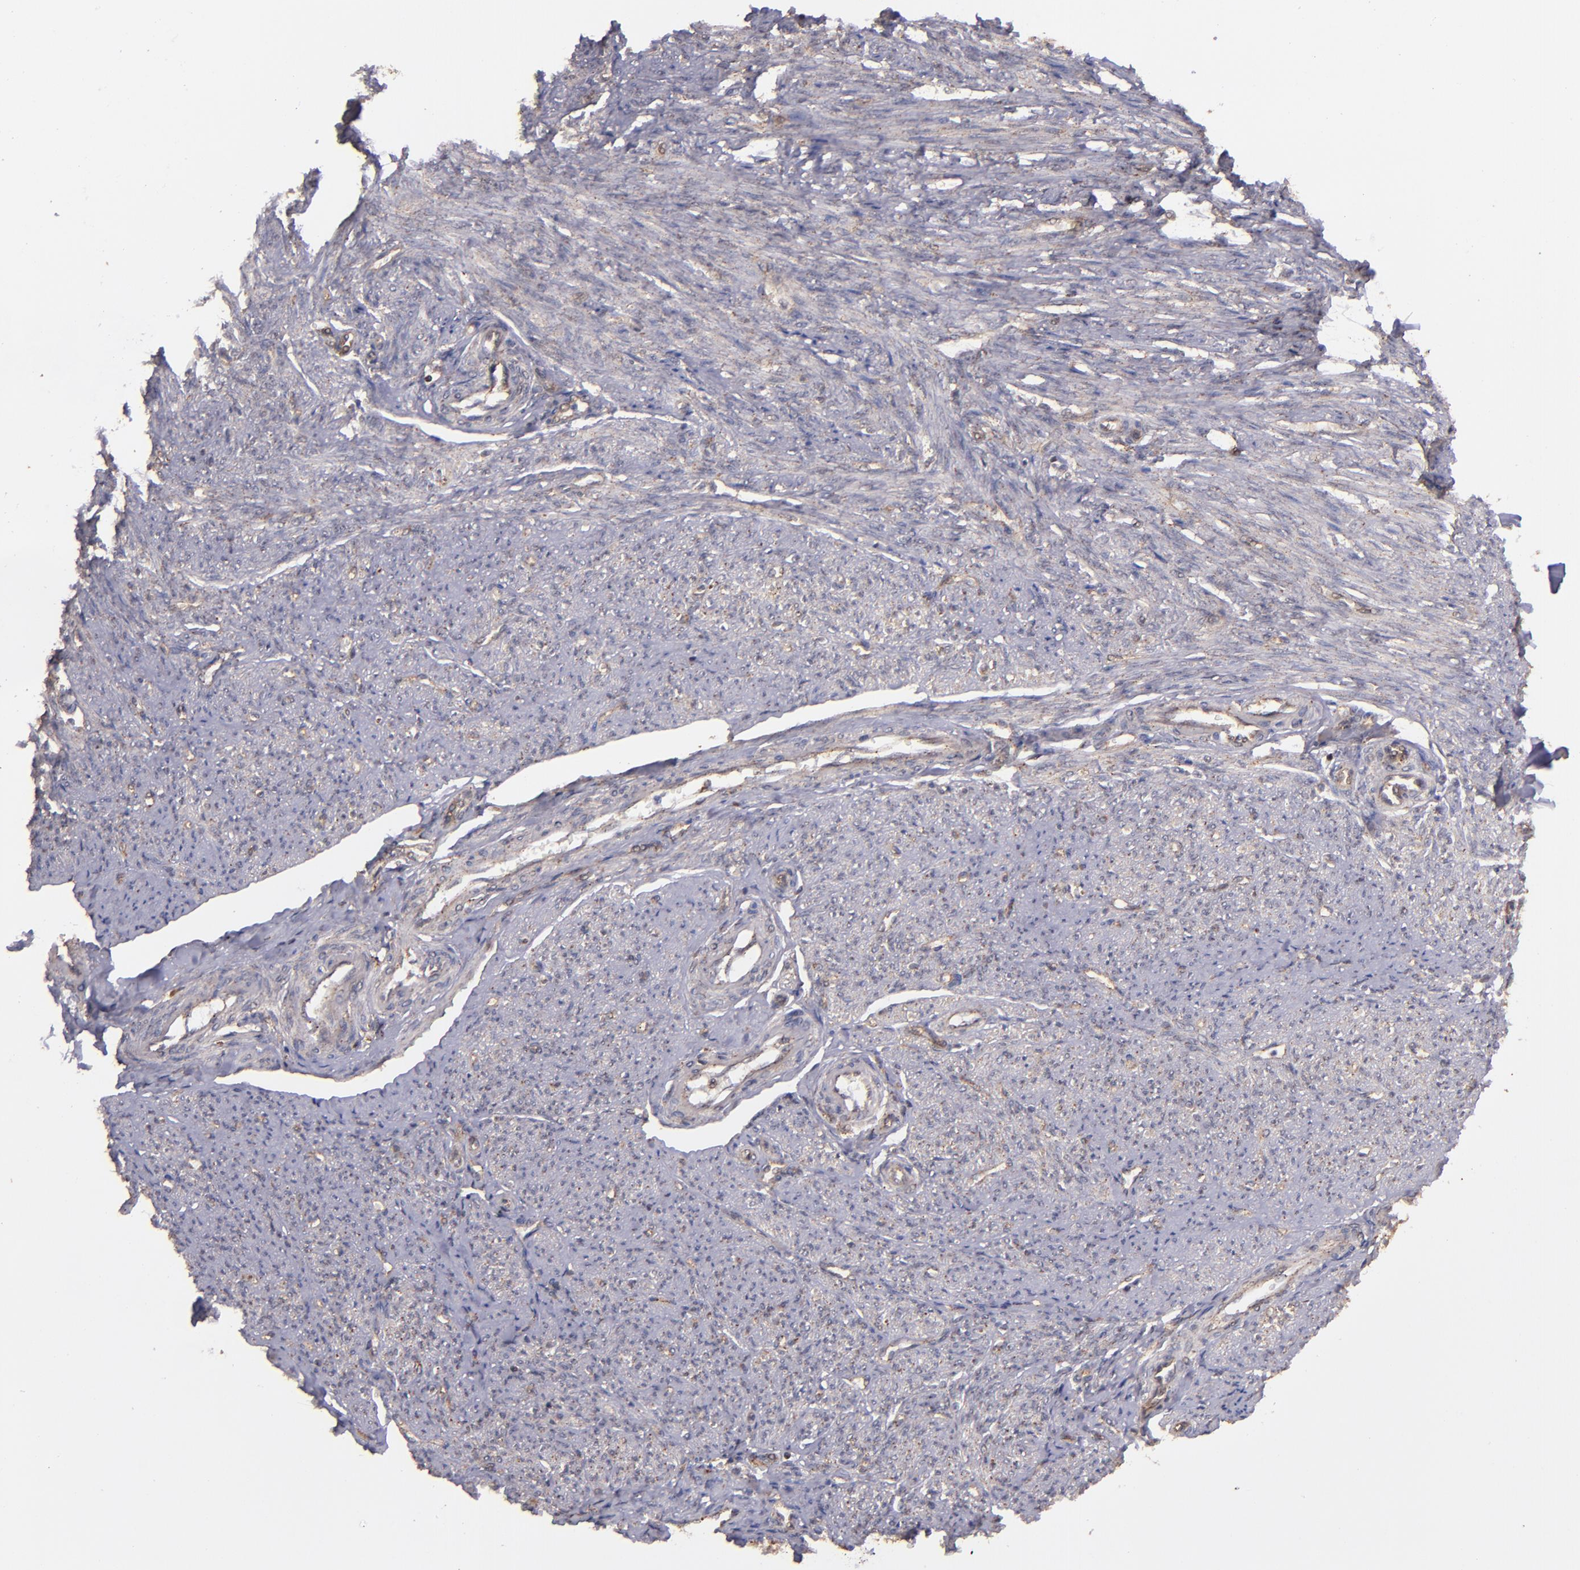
{"staining": {"intensity": "weak", "quantity": "<25%", "location": "cytoplasmic/membranous"}, "tissue": "smooth muscle", "cell_type": "Smooth muscle cells", "image_type": "normal", "snomed": [{"axis": "morphology", "description": "Normal tissue, NOS"}, {"axis": "topography", "description": "Smooth muscle"}], "caption": "Smooth muscle cells show no significant protein staining in benign smooth muscle. The staining was performed using DAB to visualize the protein expression in brown, while the nuclei were stained in blue with hematoxylin (Magnification: 20x).", "gene": "ZFYVE1", "patient": {"sex": "female", "age": 65}}